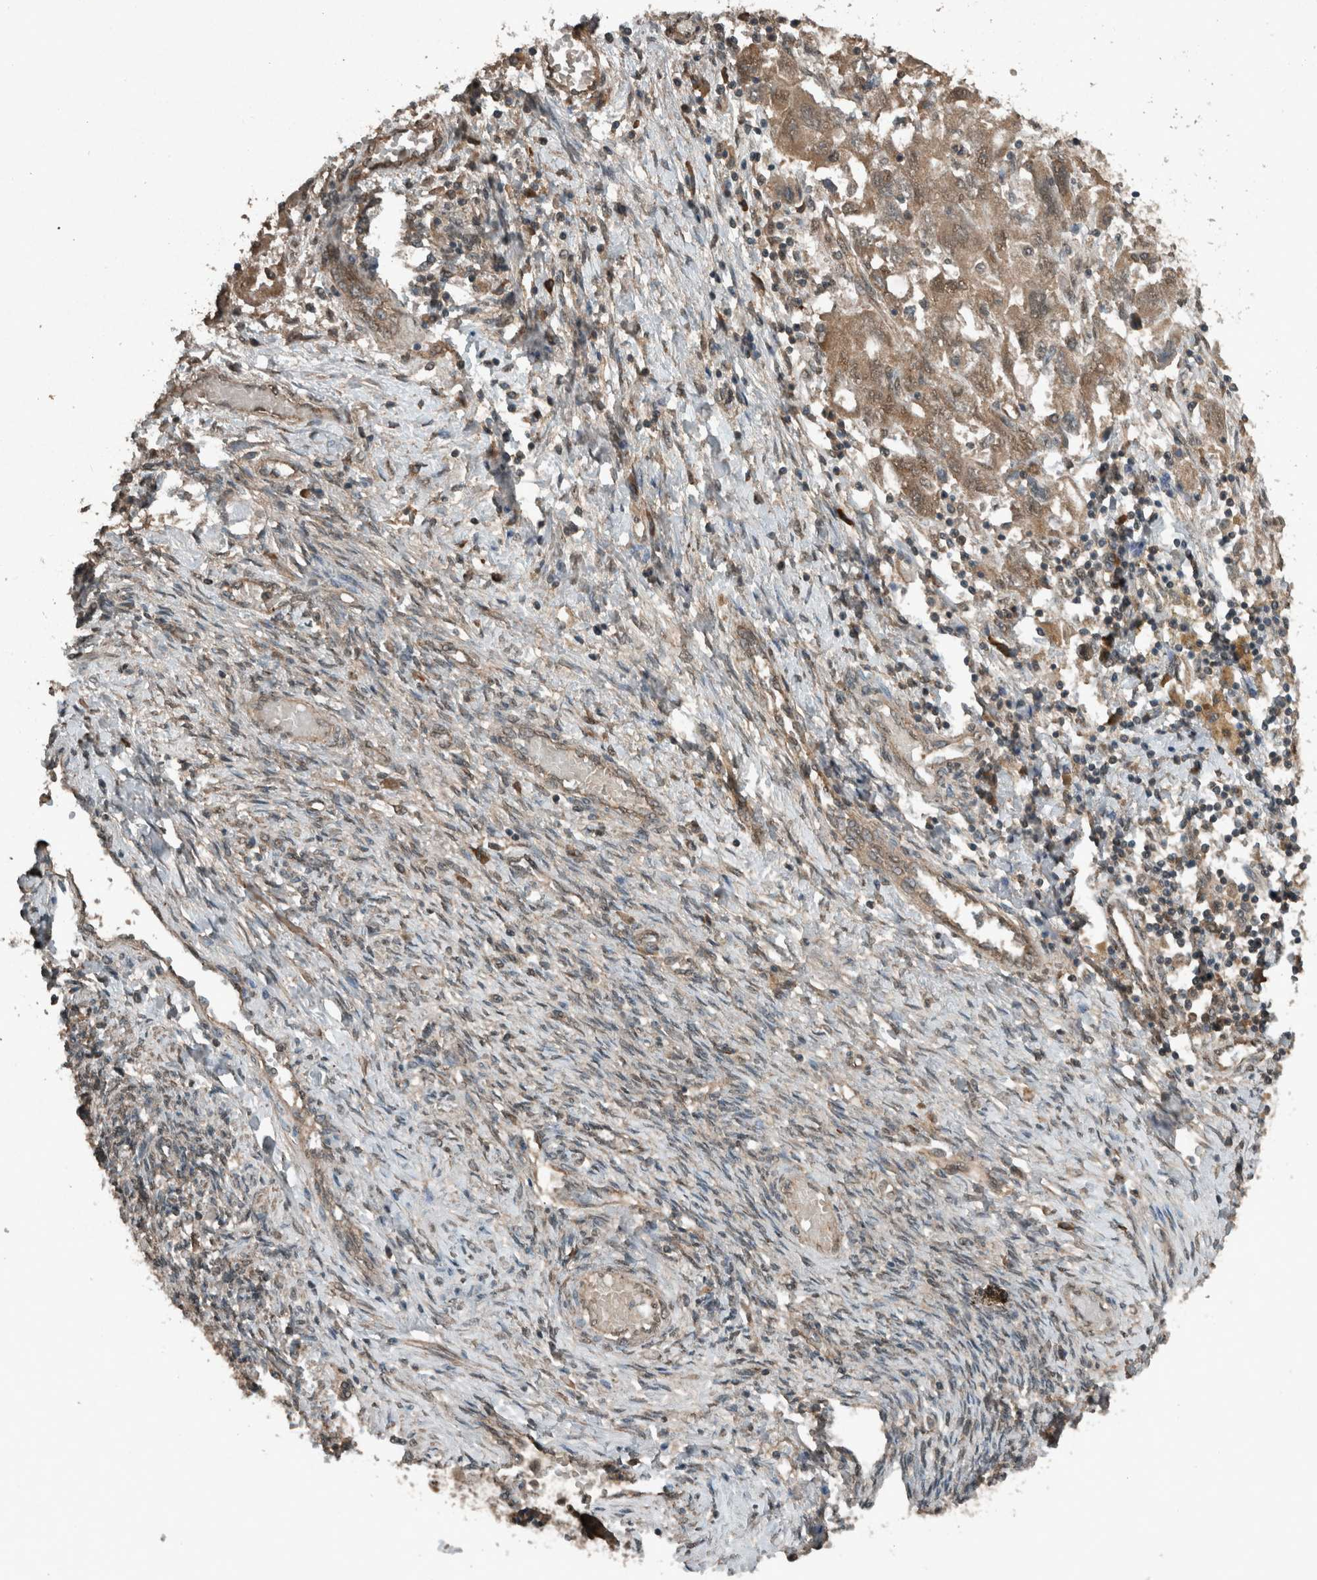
{"staining": {"intensity": "moderate", "quantity": ">75%", "location": "cytoplasmic/membranous"}, "tissue": "ovarian cancer", "cell_type": "Tumor cells", "image_type": "cancer", "snomed": [{"axis": "morphology", "description": "Carcinoma, NOS"}, {"axis": "morphology", "description": "Cystadenocarcinoma, serous, NOS"}, {"axis": "topography", "description": "Ovary"}], "caption": "The micrograph reveals immunohistochemical staining of serous cystadenocarcinoma (ovarian). There is moderate cytoplasmic/membranous expression is seen in about >75% of tumor cells.", "gene": "ARHGEF12", "patient": {"sex": "female", "age": 69}}